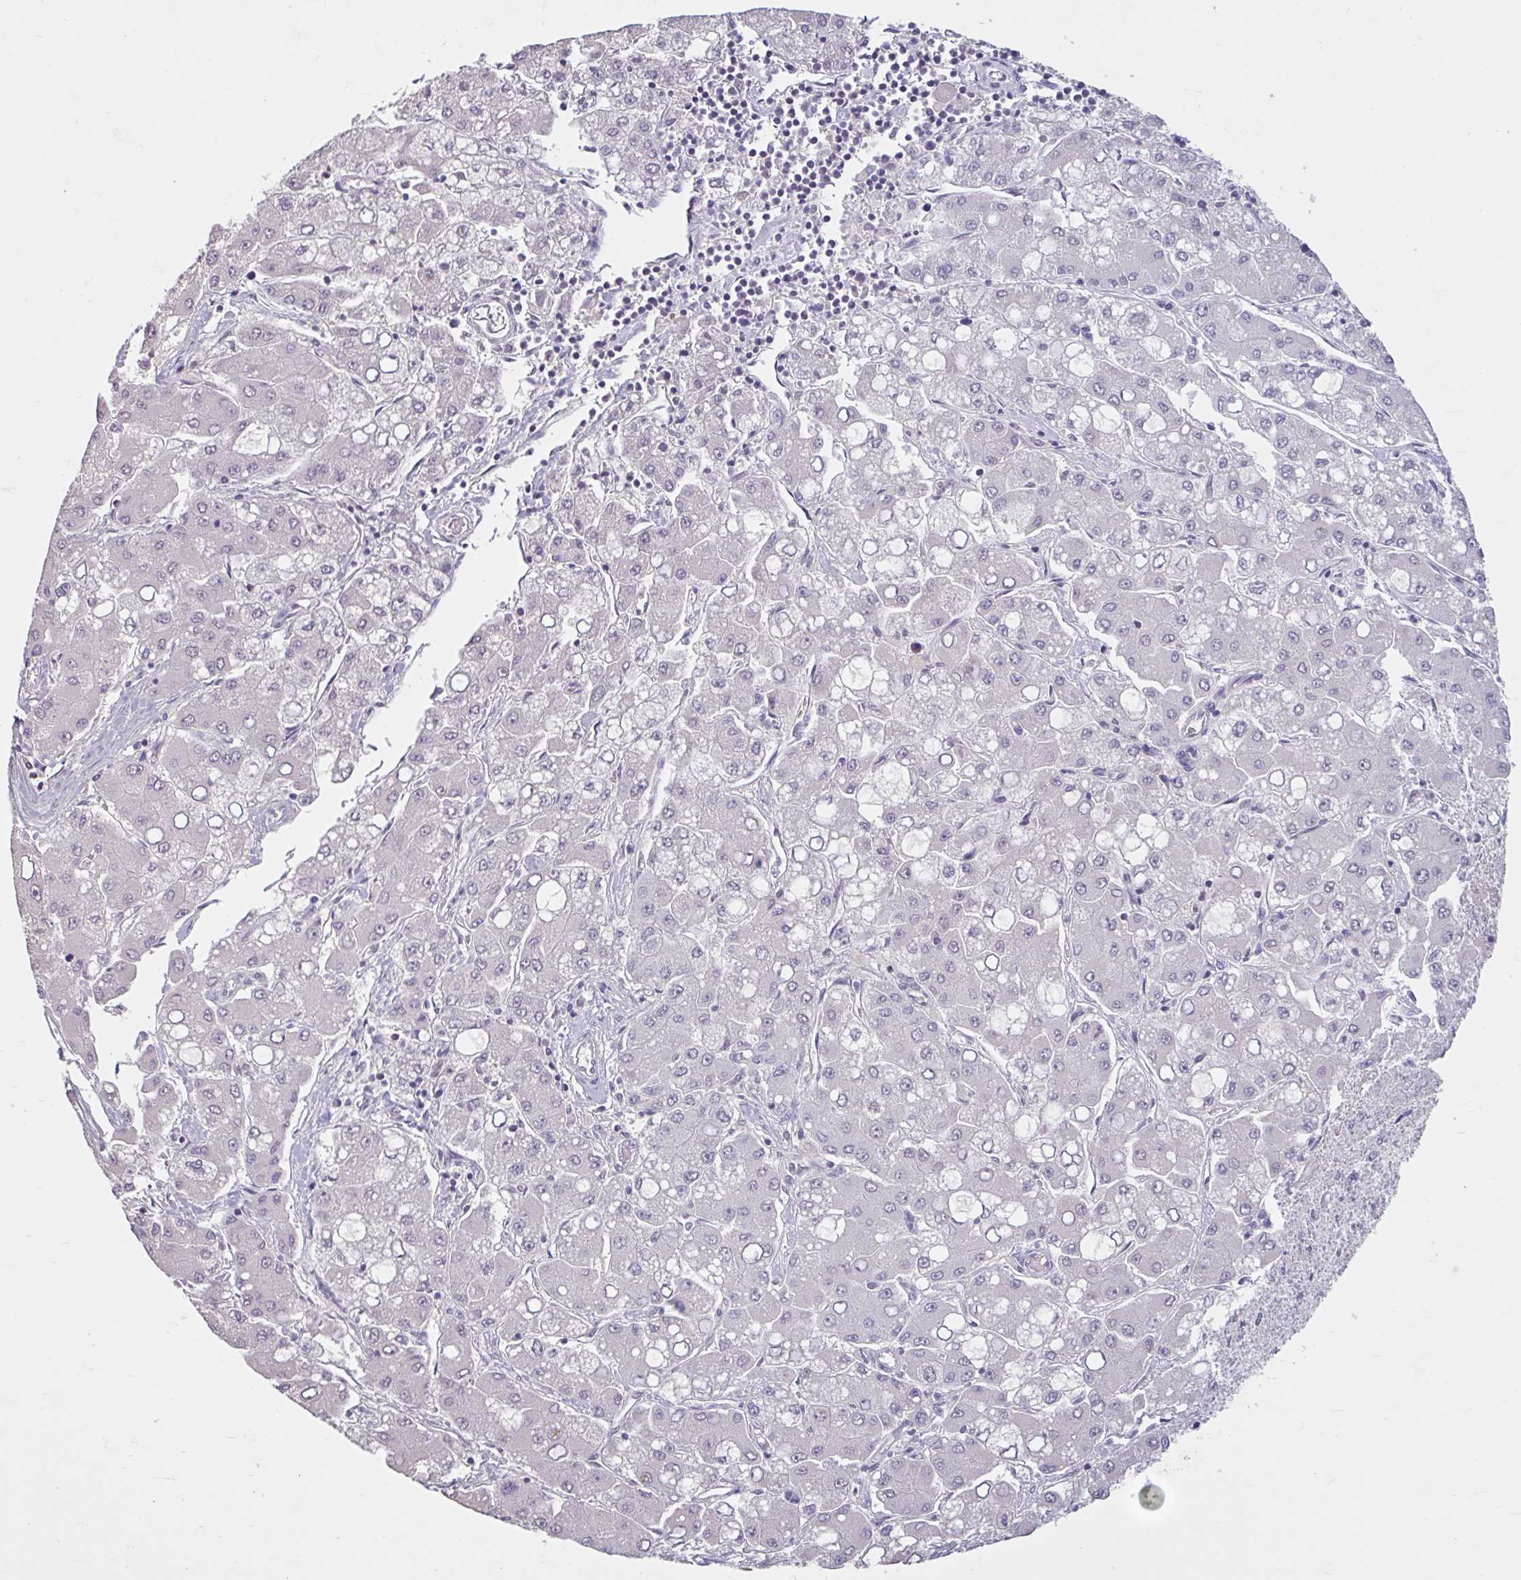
{"staining": {"intensity": "negative", "quantity": "none", "location": "none"}, "tissue": "liver cancer", "cell_type": "Tumor cells", "image_type": "cancer", "snomed": [{"axis": "morphology", "description": "Carcinoma, Hepatocellular, NOS"}, {"axis": "topography", "description": "Liver"}], "caption": "Human liver cancer stained for a protein using IHC exhibits no positivity in tumor cells.", "gene": "CDH19", "patient": {"sex": "male", "age": 40}}